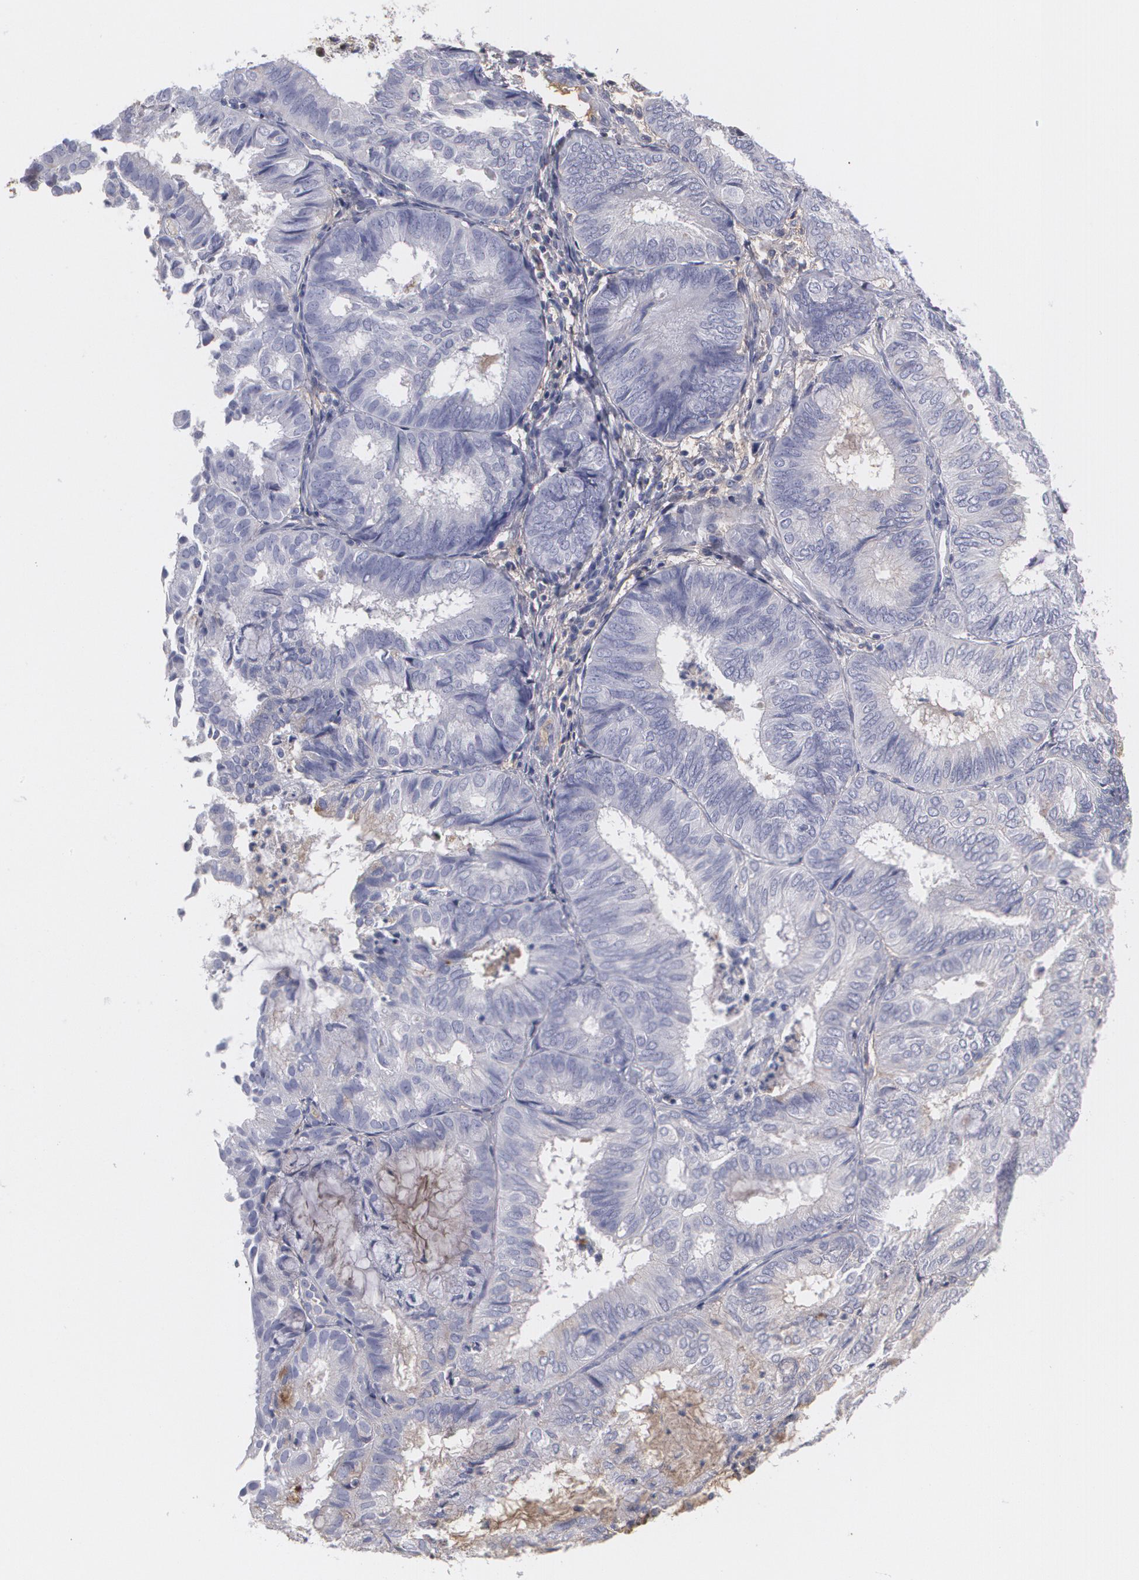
{"staining": {"intensity": "weak", "quantity": "<25%", "location": "cytoplasmic/membranous"}, "tissue": "endometrial cancer", "cell_type": "Tumor cells", "image_type": "cancer", "snomed": [{"axis": "morphology", "description": "Adenocarcinoma, NOS"}, {"axis": "topography", "description": "Endometrium"}], "caption": "The immunohistochemistry photomicrograph has no significant positivity in tumor cells of endometrial cancer tissue.", "gene": "SERPINA1", "patient": {"sex": "female", "age": 59}}